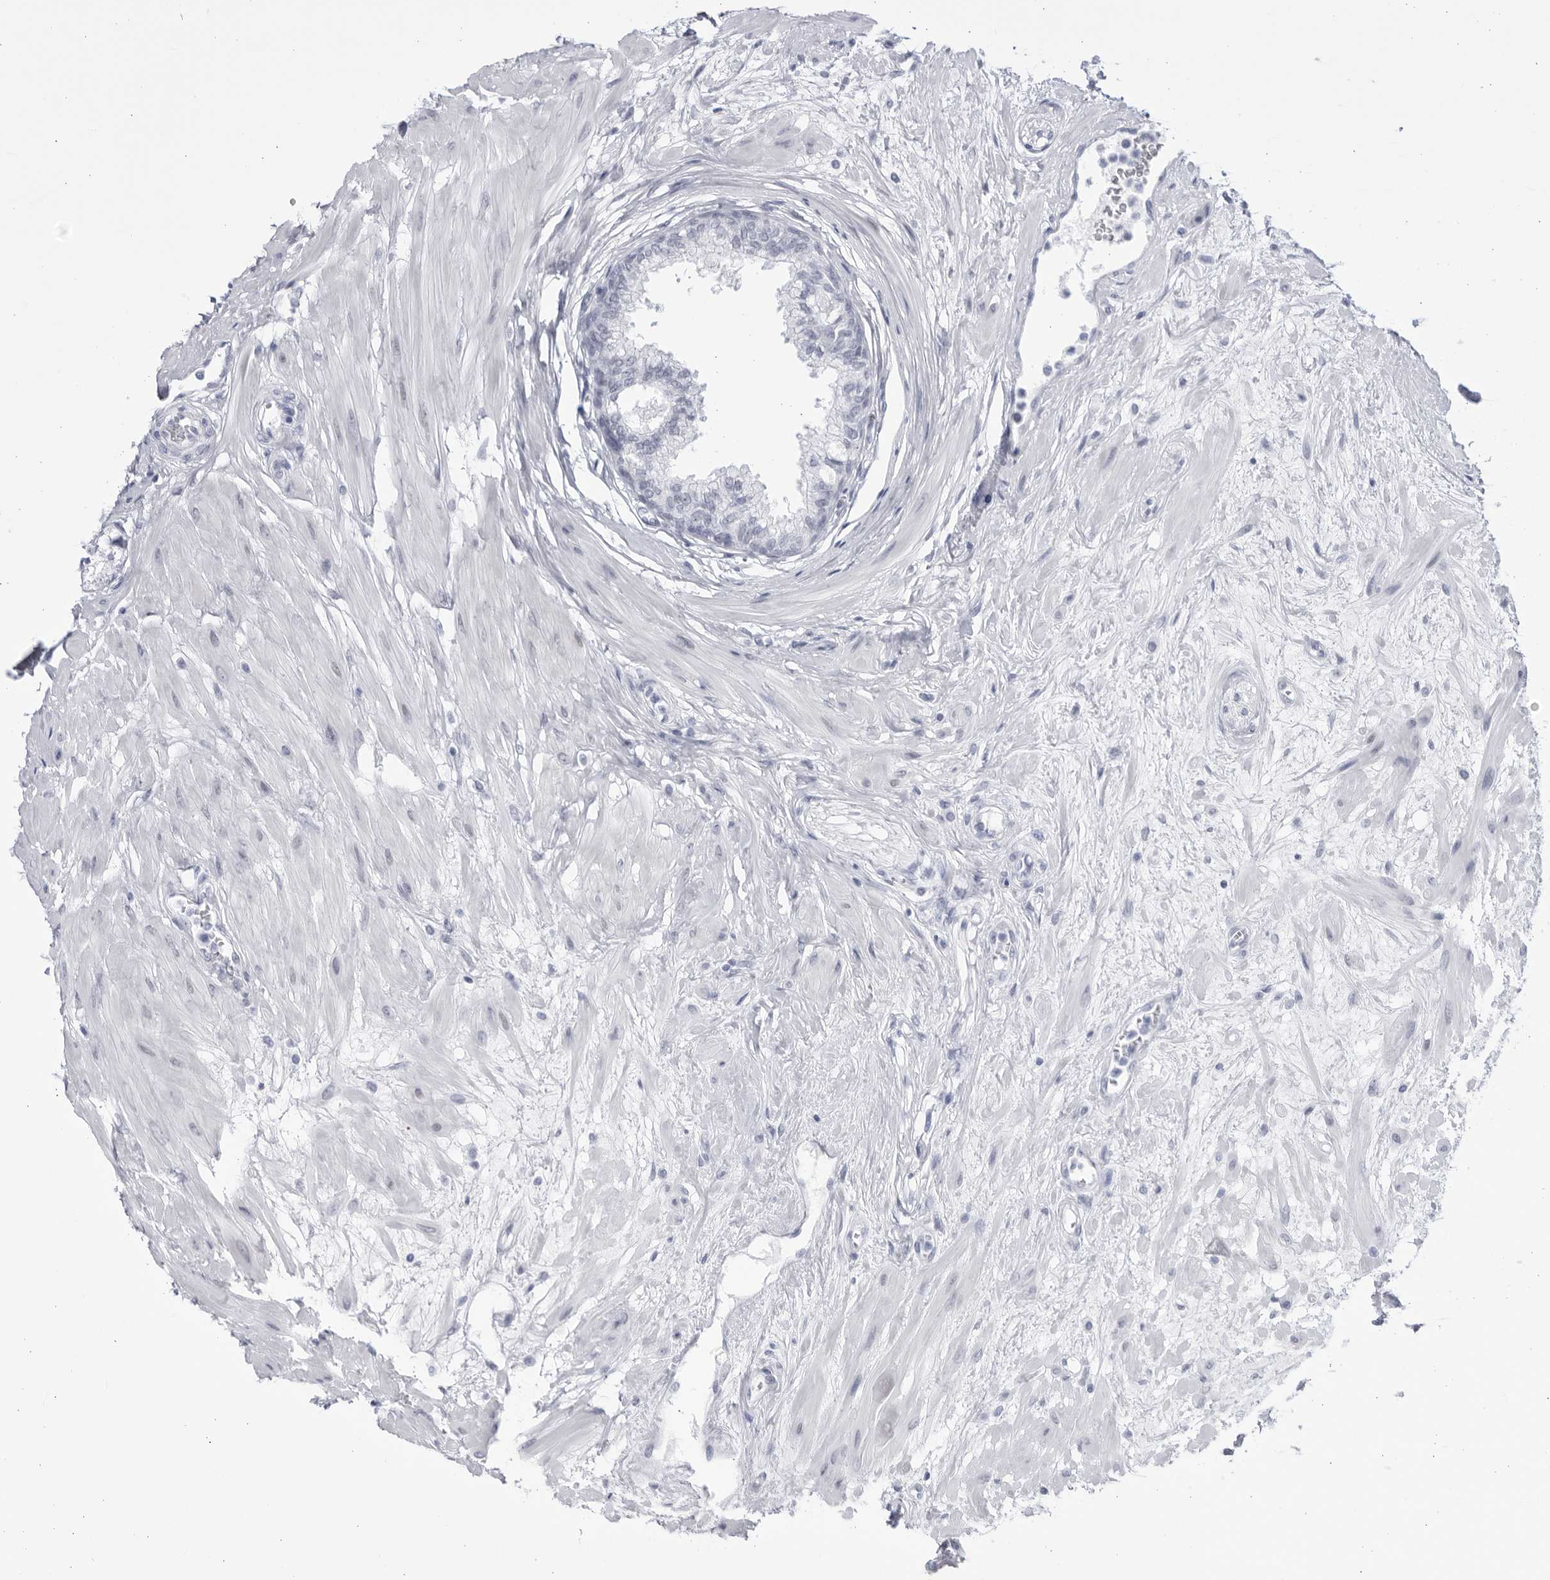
{"staining": {"intensity": "negative", "quantity": "none", "location": "none"}, "tissue": "seminal vesicle", "cell_type": "Glandular cells", "image_type": "normal", "snomed": [{"axis": "morphology", "description": "Normal tissue, NOS"}, {"axis": "topography", "description": "Prostate"}, {"axis": "topography", "description": "Seminal veicle"}], "caption": "High power microscopy micrograph of an immunohistochemistry image of normal seminal vesicle, revealing no significant staining in glandular cells.", "gene": "CCDC181", "patient": {"sex": "male", "age": 60}}